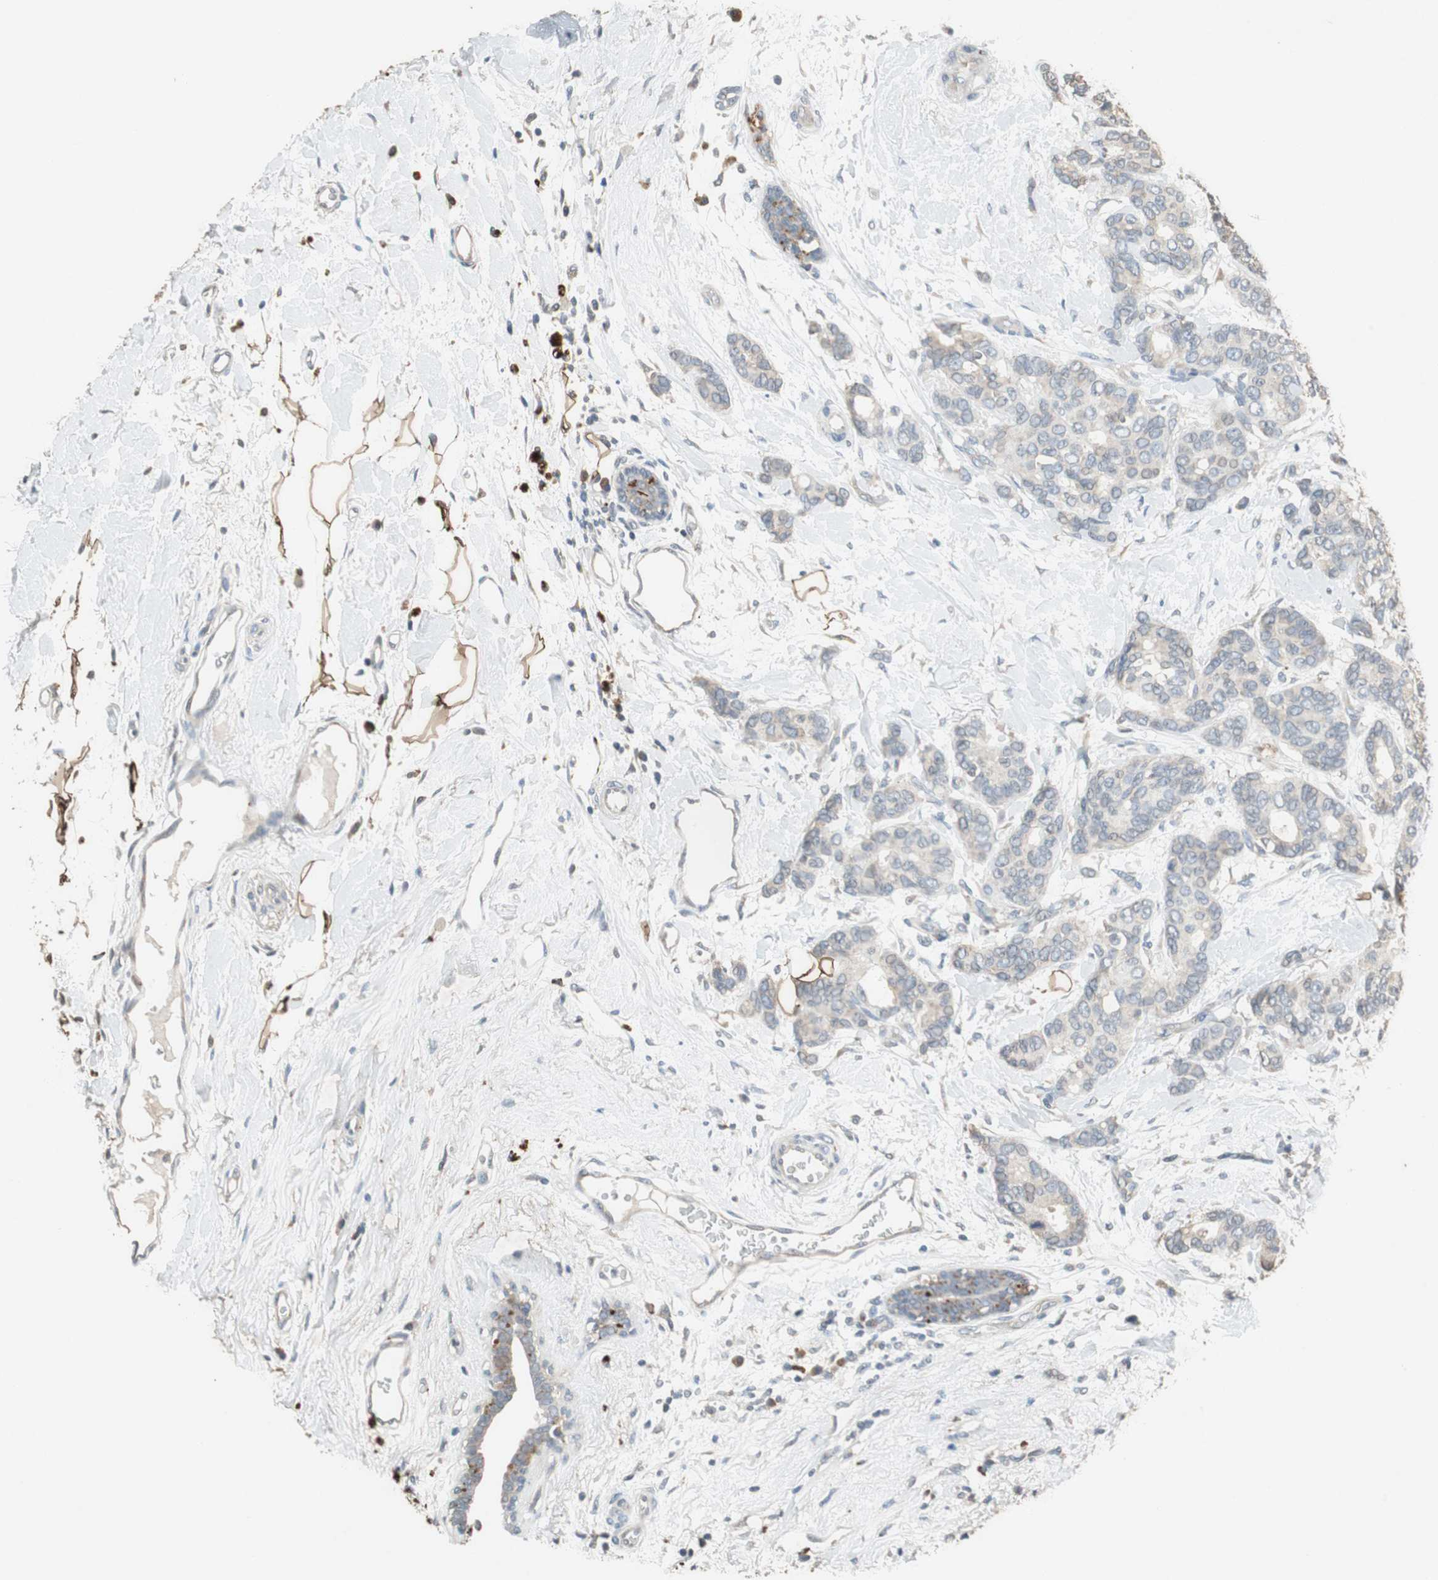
{"staining": {"intensity": "weak", "quantity": "<25%", "location": "cytoplasmic/membranous"}, "tissue": "breast cancer", "cell_type": "Tumor cells", "image_type": "cancer", "snomed": [{"axis": "morphology", "description": "Duct carcinoma"}, {"axis": "topography", "description": "Breast"}], "caption": "An image of human infiltrating ductal carcinoma (breast) is negative for staining in tumor cells.", "gene": "PI4KB", "patient": {"sex": "female", "age": 87}}